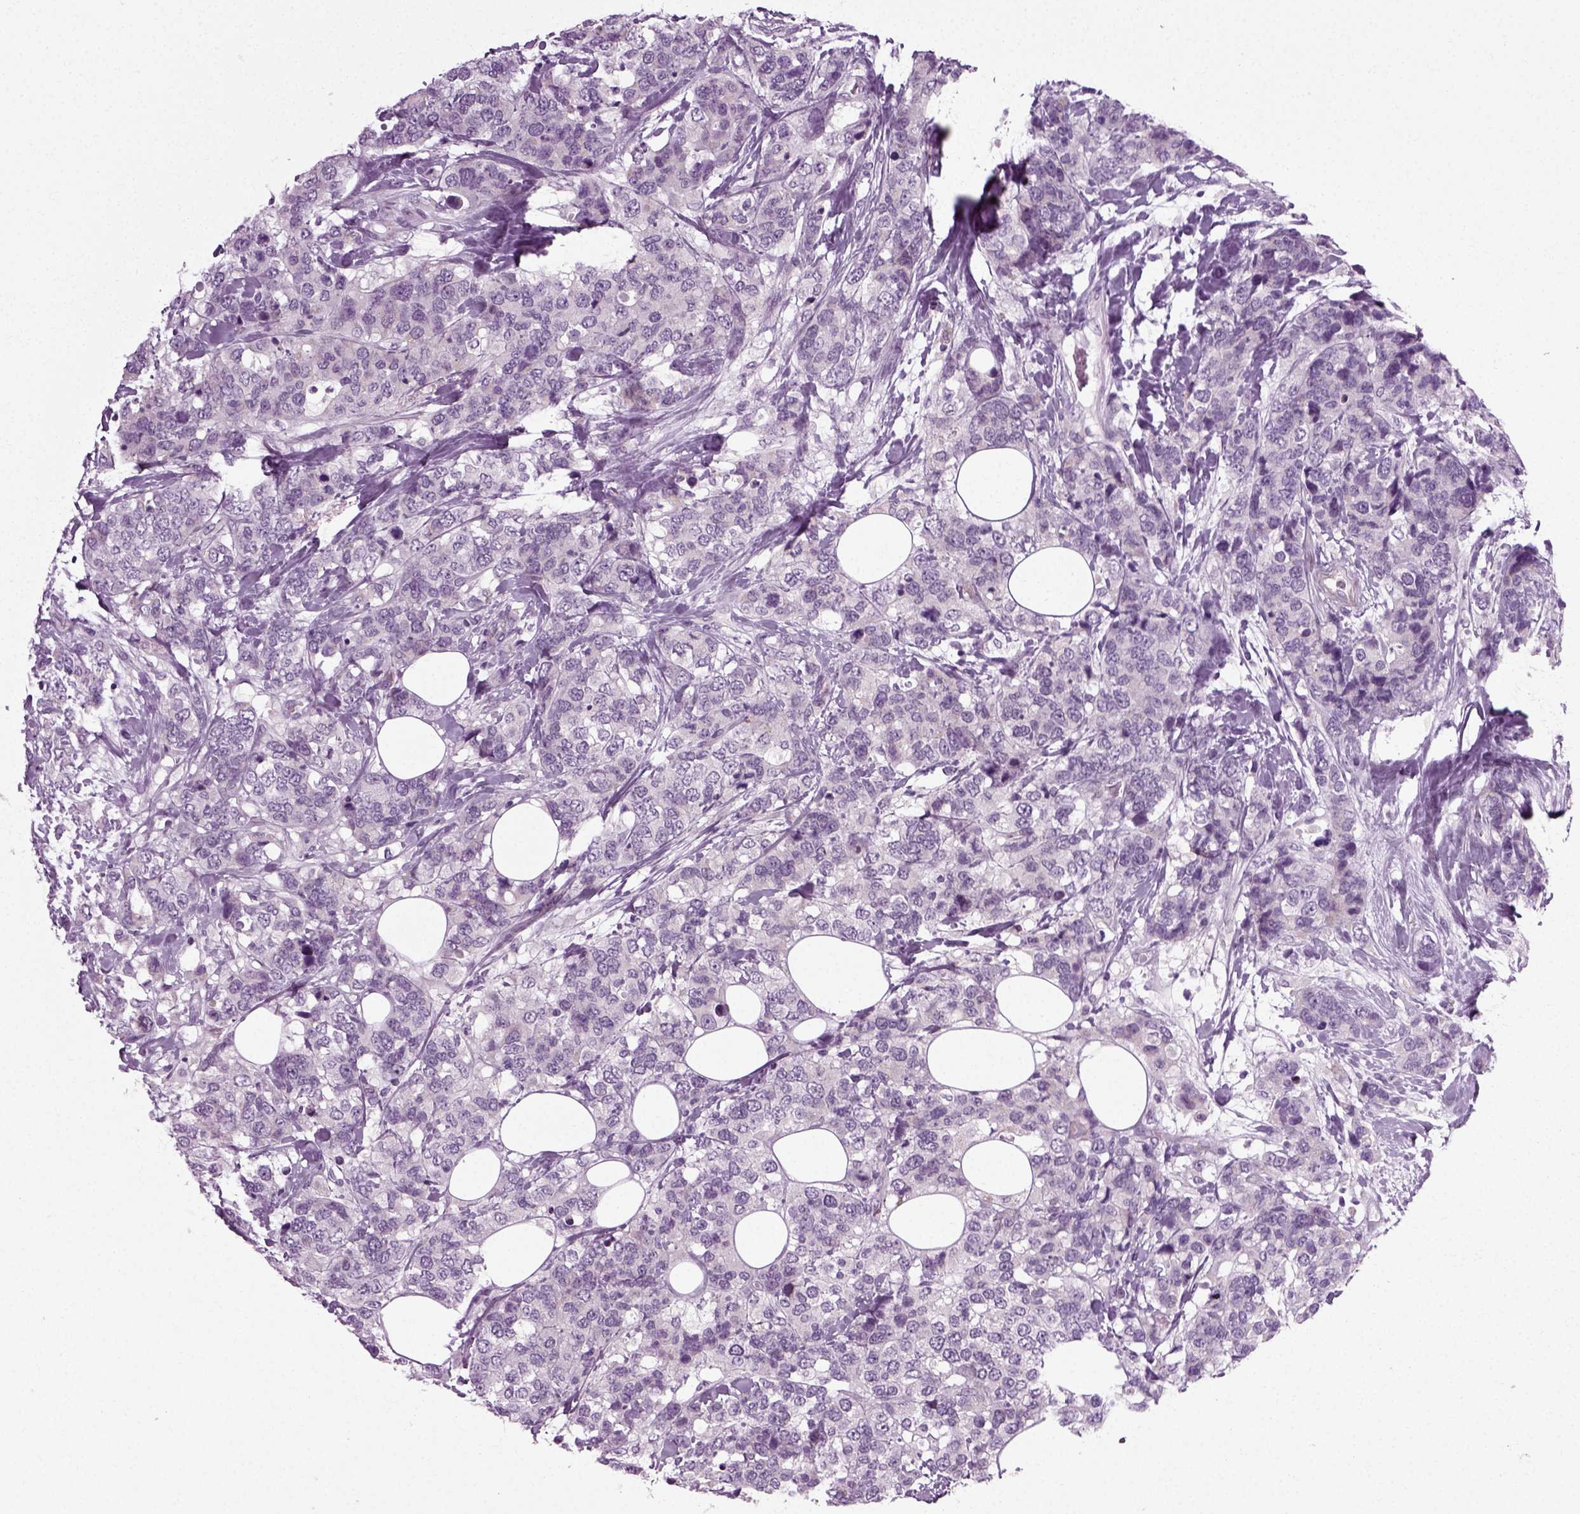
{"staining": {"intensity": "negative", "quantity": "none", "location": "none"}, "tissue": "breast cancer", "cell_type": "Tumor cells", "image_type": "cancer", "snomed": [{"axis": "morphology", "description": "Lobular carcinoma"}, {"axis": "topography", "description": "Breast"}], "caption": "This is an IHC image of human breast cancer. There is no positivity in tumor cells.", "gene": "SCG5", "patient": {"sex": "female", "age": 59}}